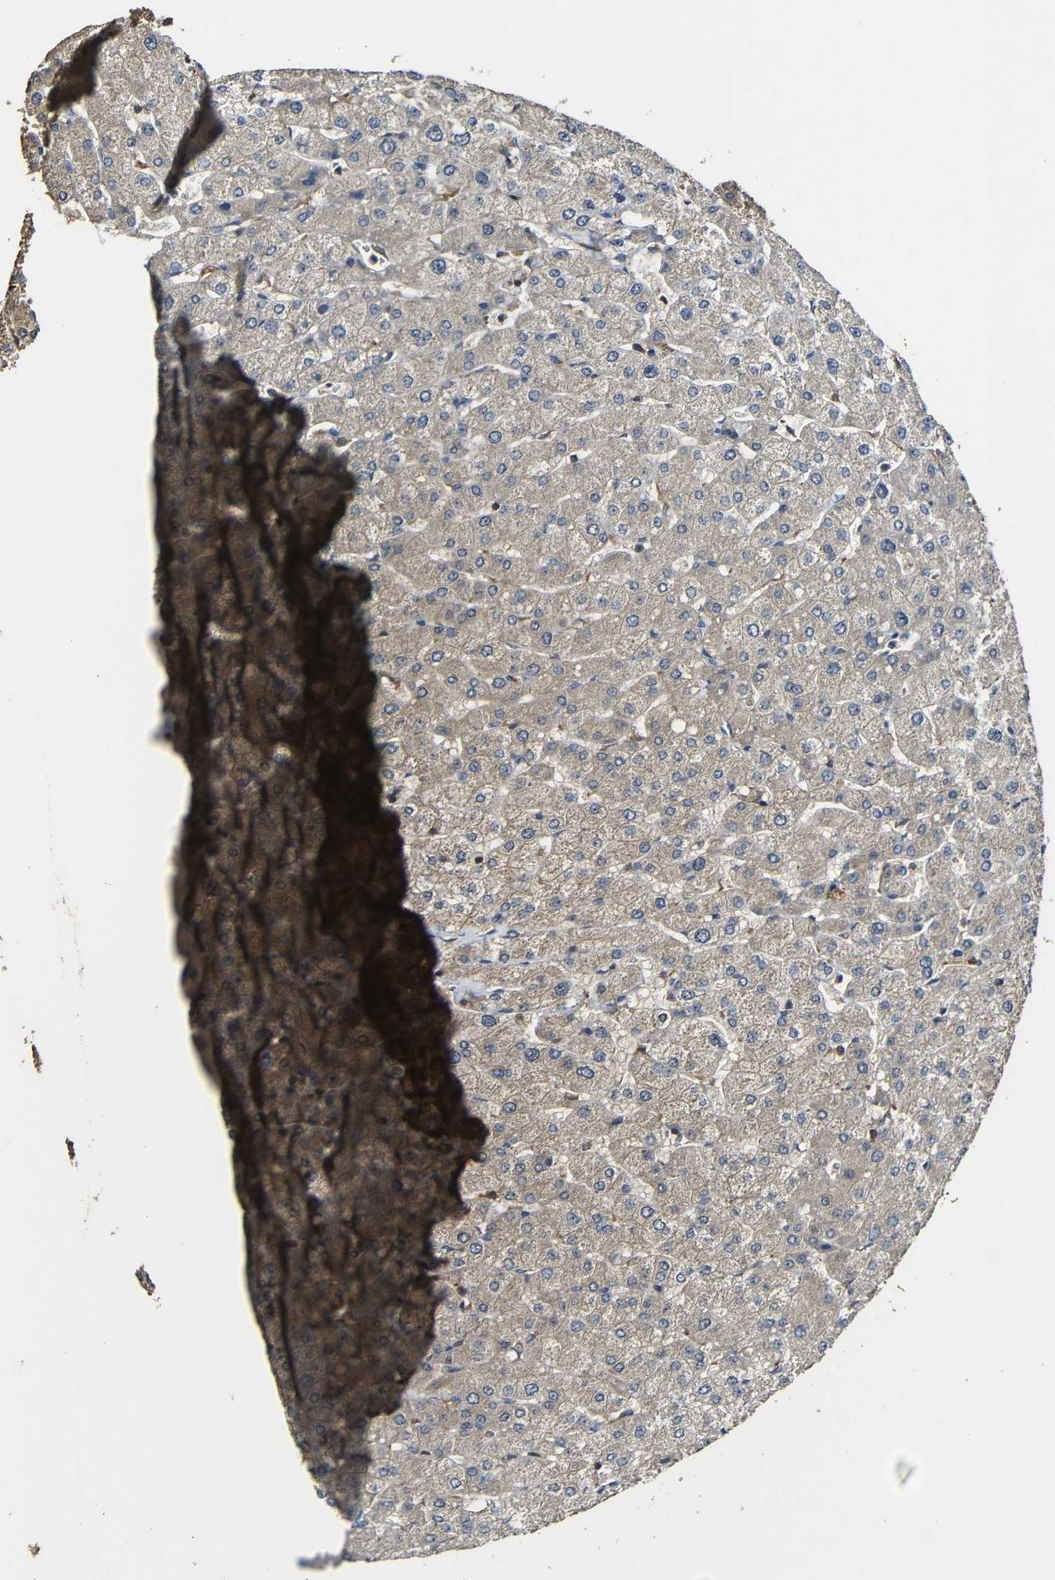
{"staining": {"intensity": "weak", "quantity": ">75%", "location": "cytoplasmic/membranous"}, "tissue": "liver", "cell_type": "Cholangiocytes", "image_type": "normal", "snomed": [{"axis": "morphology", "description": "Normal tissue, NOS"}, {"axis": "topography", "description": "Liver"}], "caption": "Immunohistochemistry (IHC) photomicrograph of normal liver: liver stained using immunohistochemistry (IHC) exhibits low levels of weak protein expression localized specifically in the cytoplasmic/membranous of cholangiocytes, appearing as a cytoplasmic/membranous brown color.", "gene": "CASP8", "patient": {"sex": "male", "age": 55}}